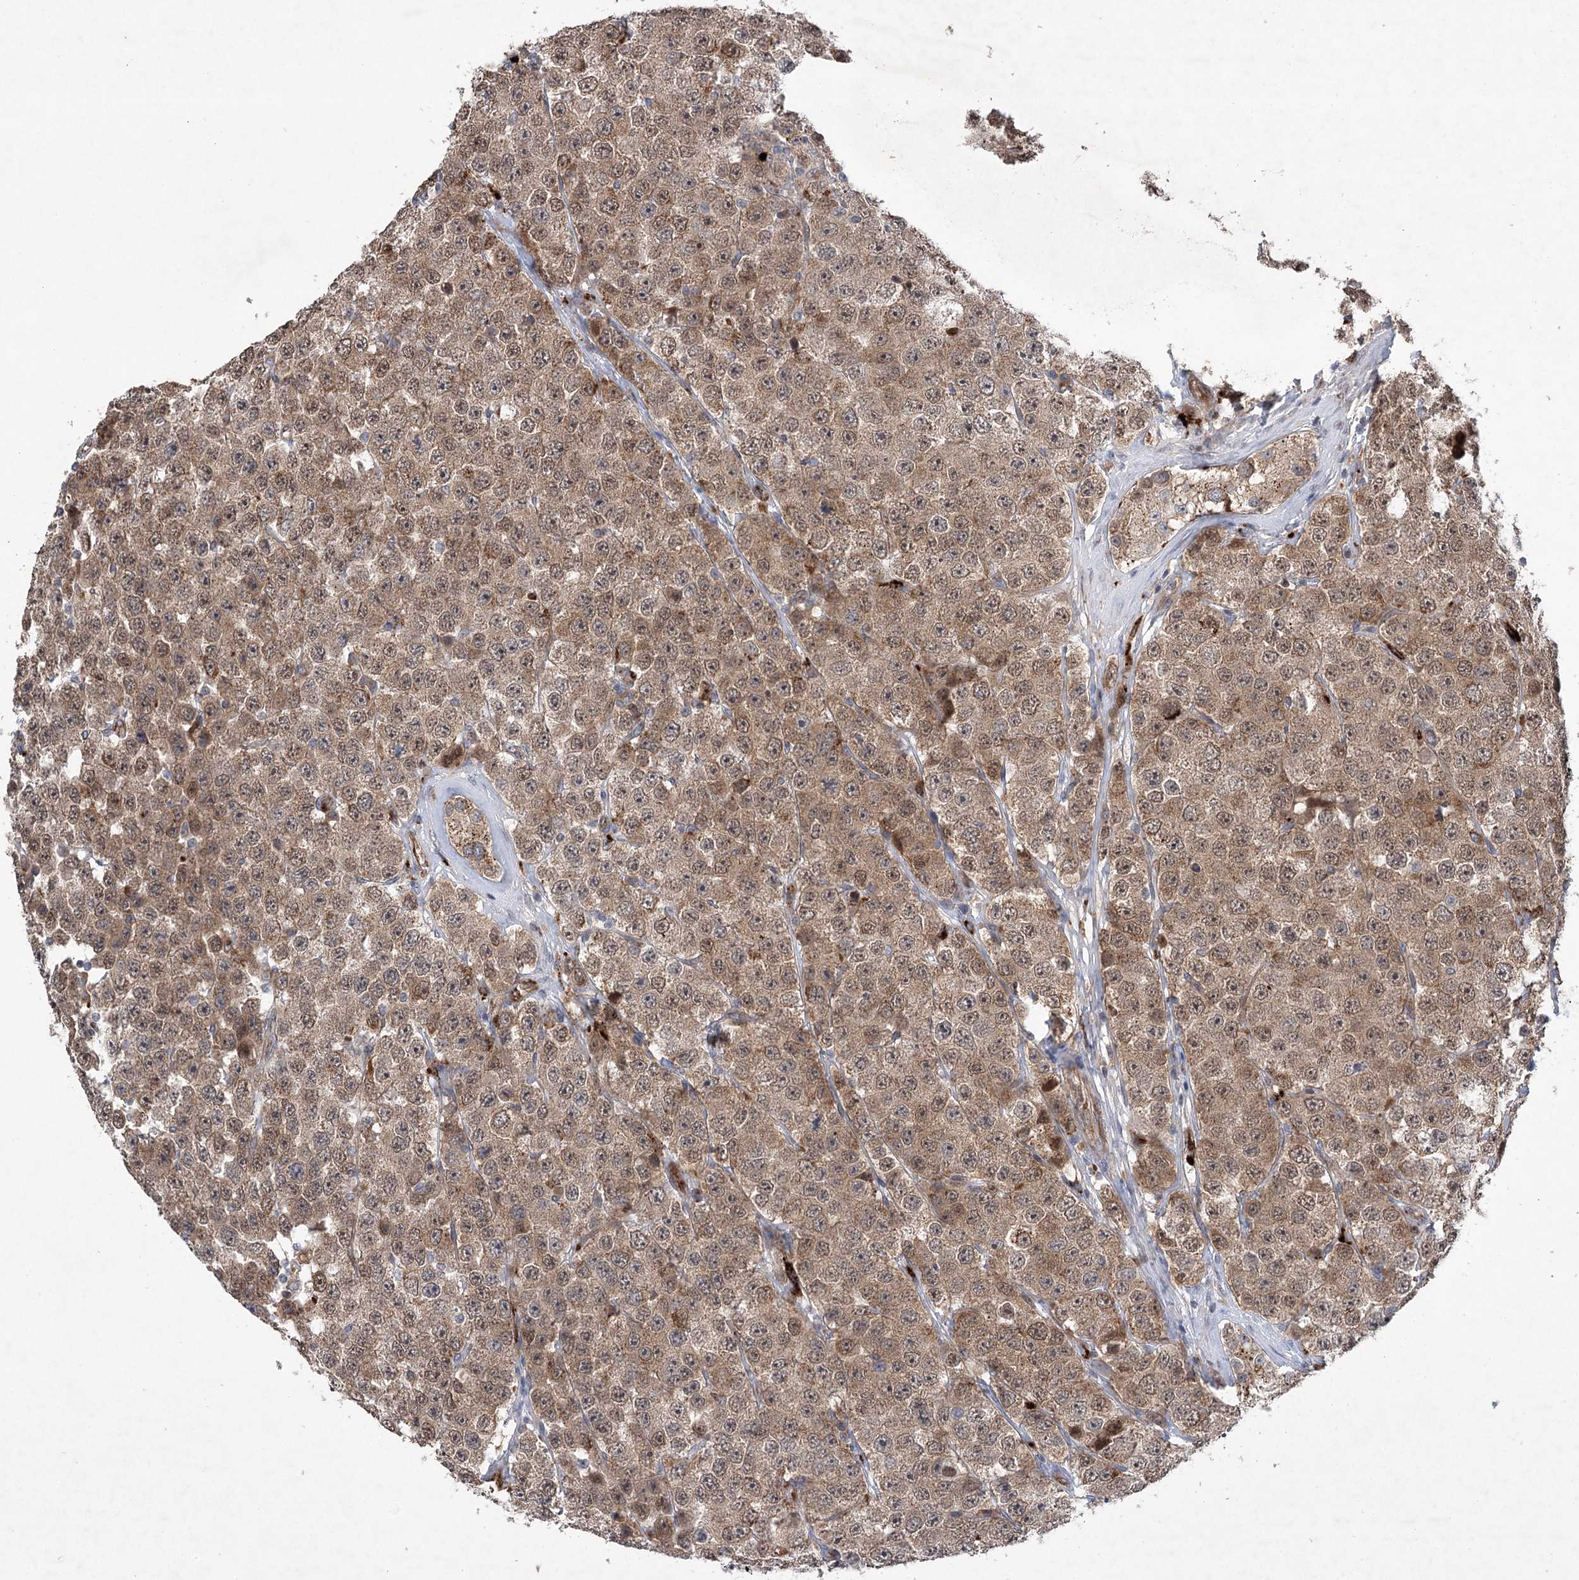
{"staining": {"intensity": "moderate", "quantity": ">75%", "location": "cytoplasmic/membranous"}, "tissue": "testis cancer", "cell_type": "Tumor cells", "image_type": "cancer", "snomed": [{"axis": "morphology", "description": "Seminoma, NOS"}, {"axis": "topography", "description": "Testis"}], "caption": "Tumor cells display medium levels of moderate cytoplasmic/membranous staining in about >75% of cells in human seminoma (testis).", "gene": "METTL24", "patient": {"sex": "male", "age": 28}}